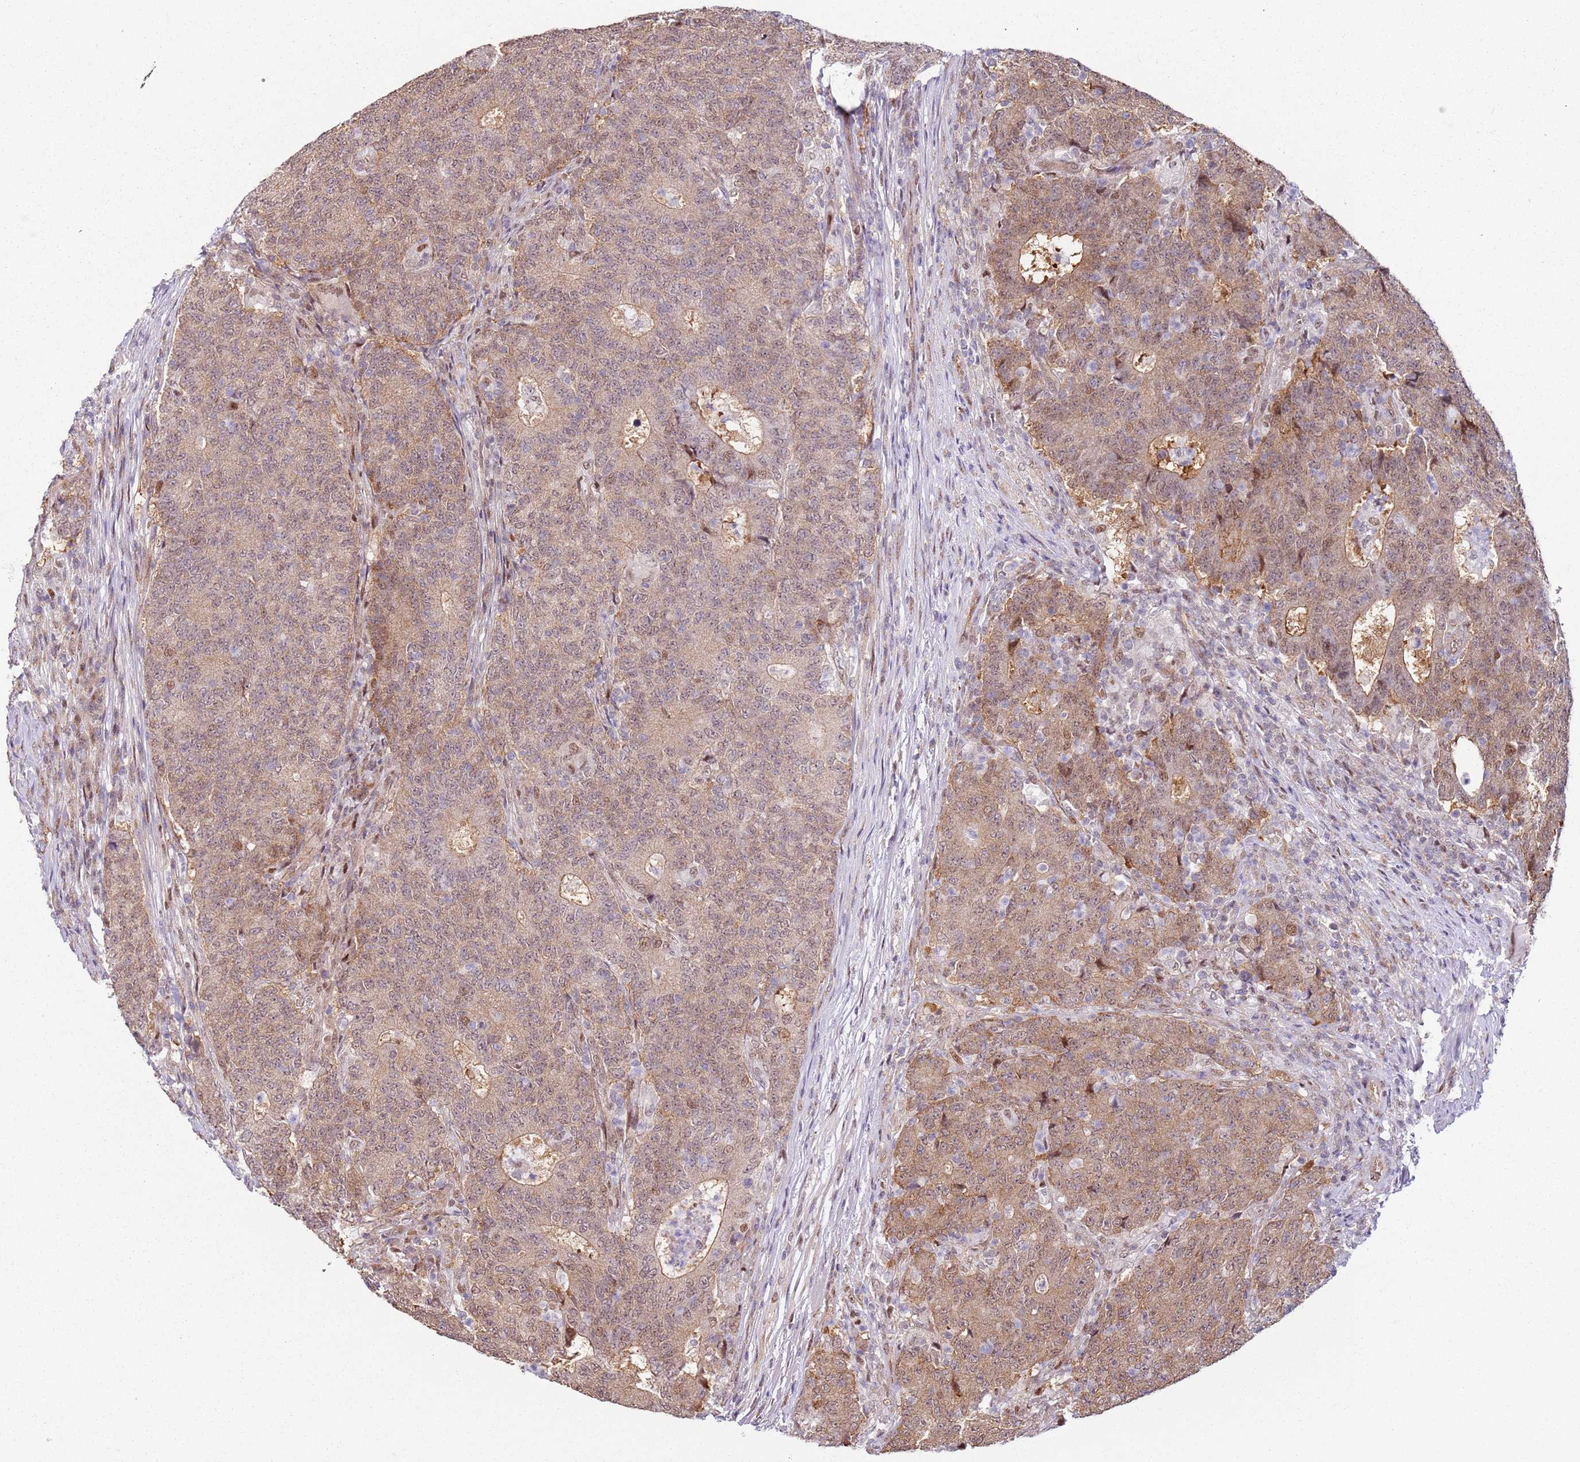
{"staining": {"intensity": "moderate", "quantity": "25%-75%", "location": "cytoplasmic/membranous,nuclear"}, "tissue": "colorectal cancer", "cell_type": "Tumor cells", "image_type": "cancer", "snomed": [{"axis": "morphology", "description": "Adenocarcinoma, NOS"}, {"axis": "topography", "description": "Colon"}], "caption": "This image reveals immunohistochemistry staining of colorectal cancer (adenocarcinoma), with medium moderate cytoplasmic/membranous and nuclear expression in about 25%-75% of tumor cells.", "gene": "PSMD4", "patient": {"sex": "female", "age": 75}}